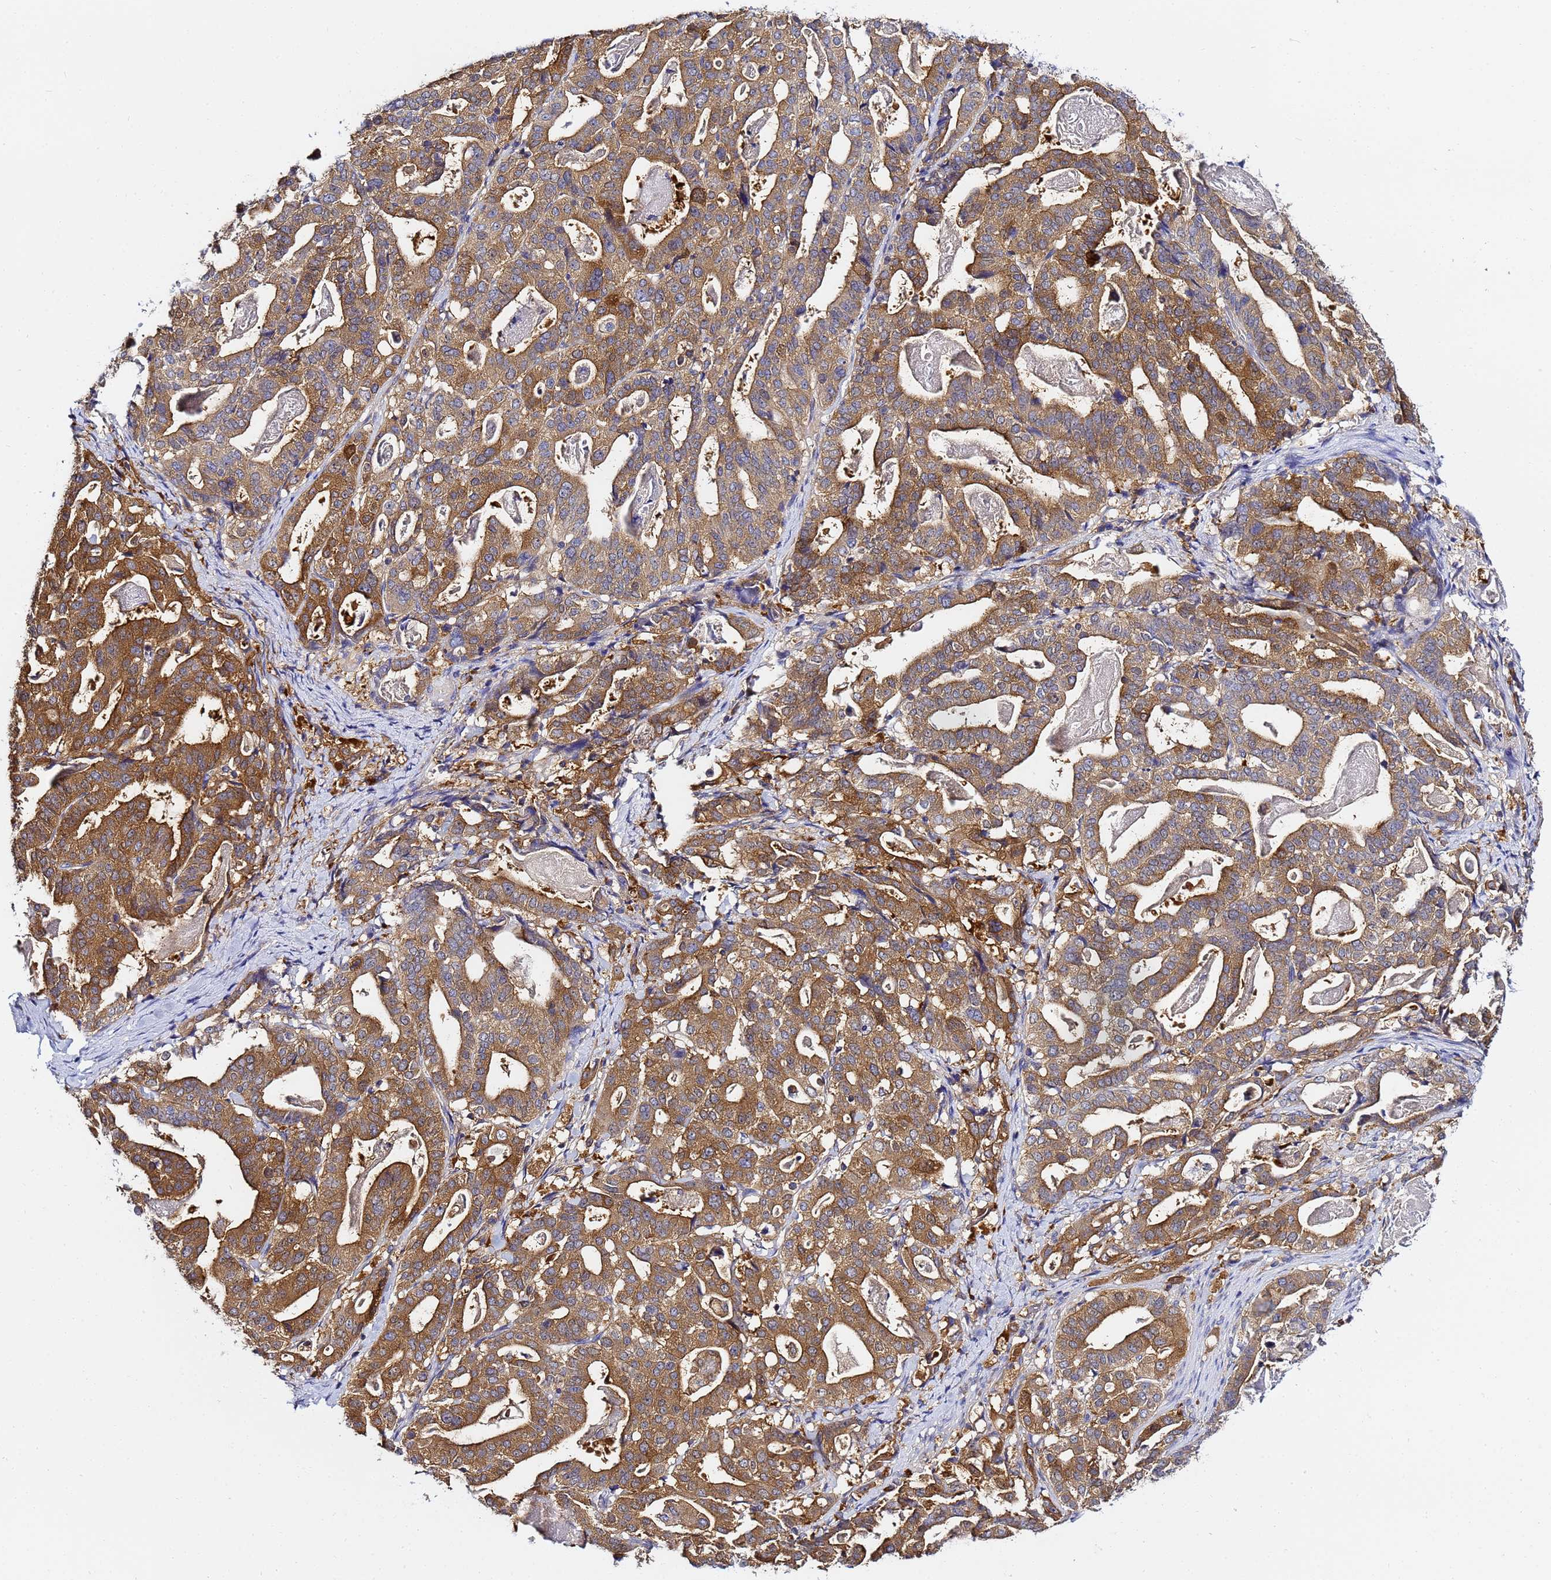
{"staining": {"intensity": "moderate", "quantity": ">75%", "location": "cytoplasmic/membranous"}, "tissue": "stomach cancer", "cell_type": "Tumor cells", "image_type": "cancer", "snomed": [{"axis": "morphology", "description": "Adenocarcinoma, NOS"}, {"axis": "topography", "description": "Stomach"}], "caption": "Stomach adenocarcinoma stained with immunohistochemistry reveals moderate cytoplasmic/membranous expression in approximately >75% of tumor cells. Nuclei are stained in blue.", "gene": "LENG1", "patient": {"sex": "male", "age": 48}}